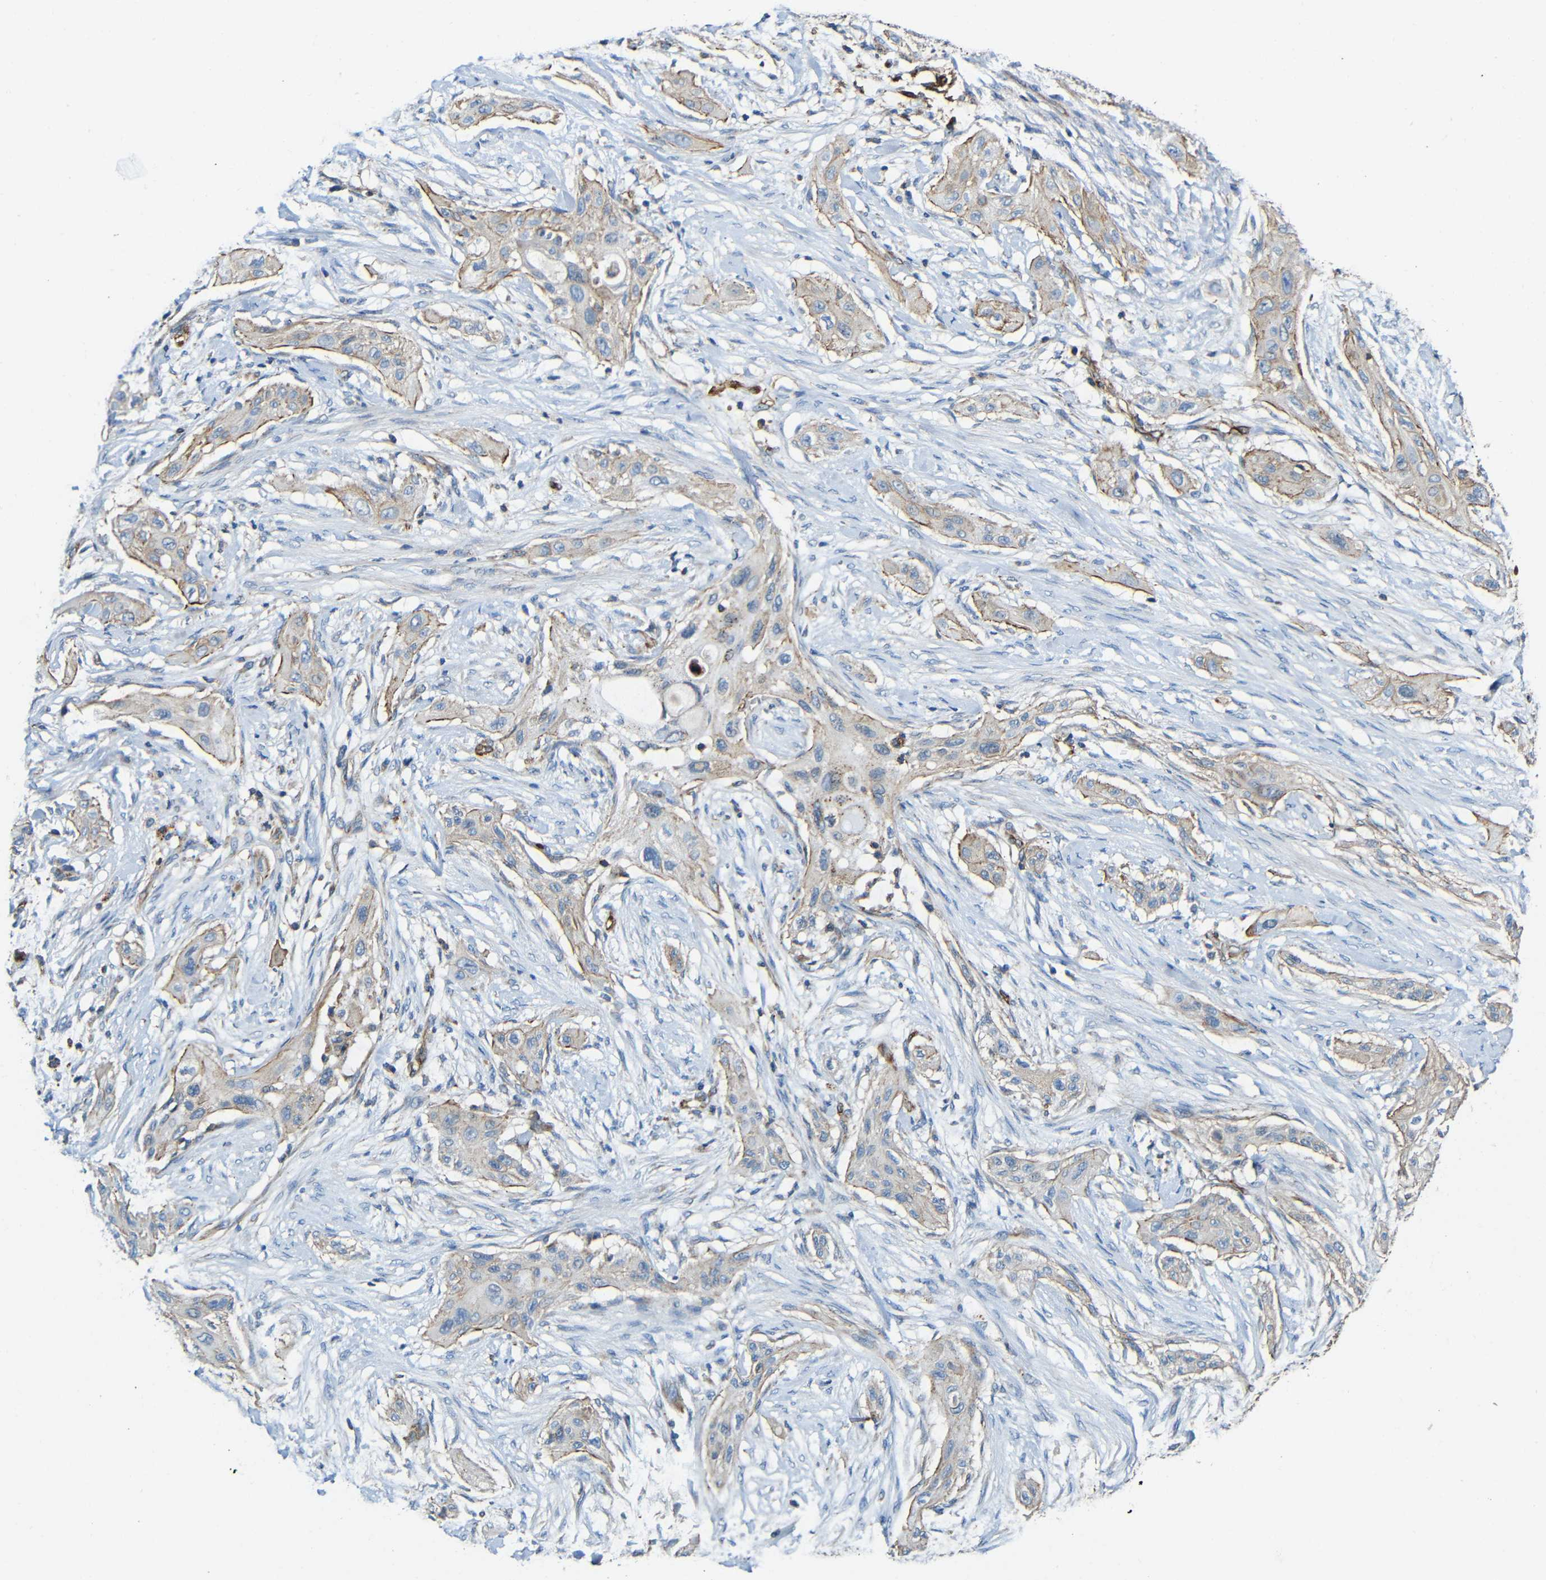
{"staining": {"intensity": "weak", "quantity": ">75%", "location": "cytoplasmic/membranous"}, "tissue": "lung cancer", "cell_type": "Tumor cells", "image_type": "cancer", "snomed": [{"axis": "morphology", "description": "Squamous cell carcinoma, NOS"}, {"axis": "topography", "description": "Lung"}], "caption": "Approximately >75% of tumor cells in human lung squamous cell carcinoma display weak cytoplasmic/membranous protein positivity as visualized by brown immunohistochemical staining.", "gene": "IGSF10", "patient": {"sex": "female", "age": 47}}